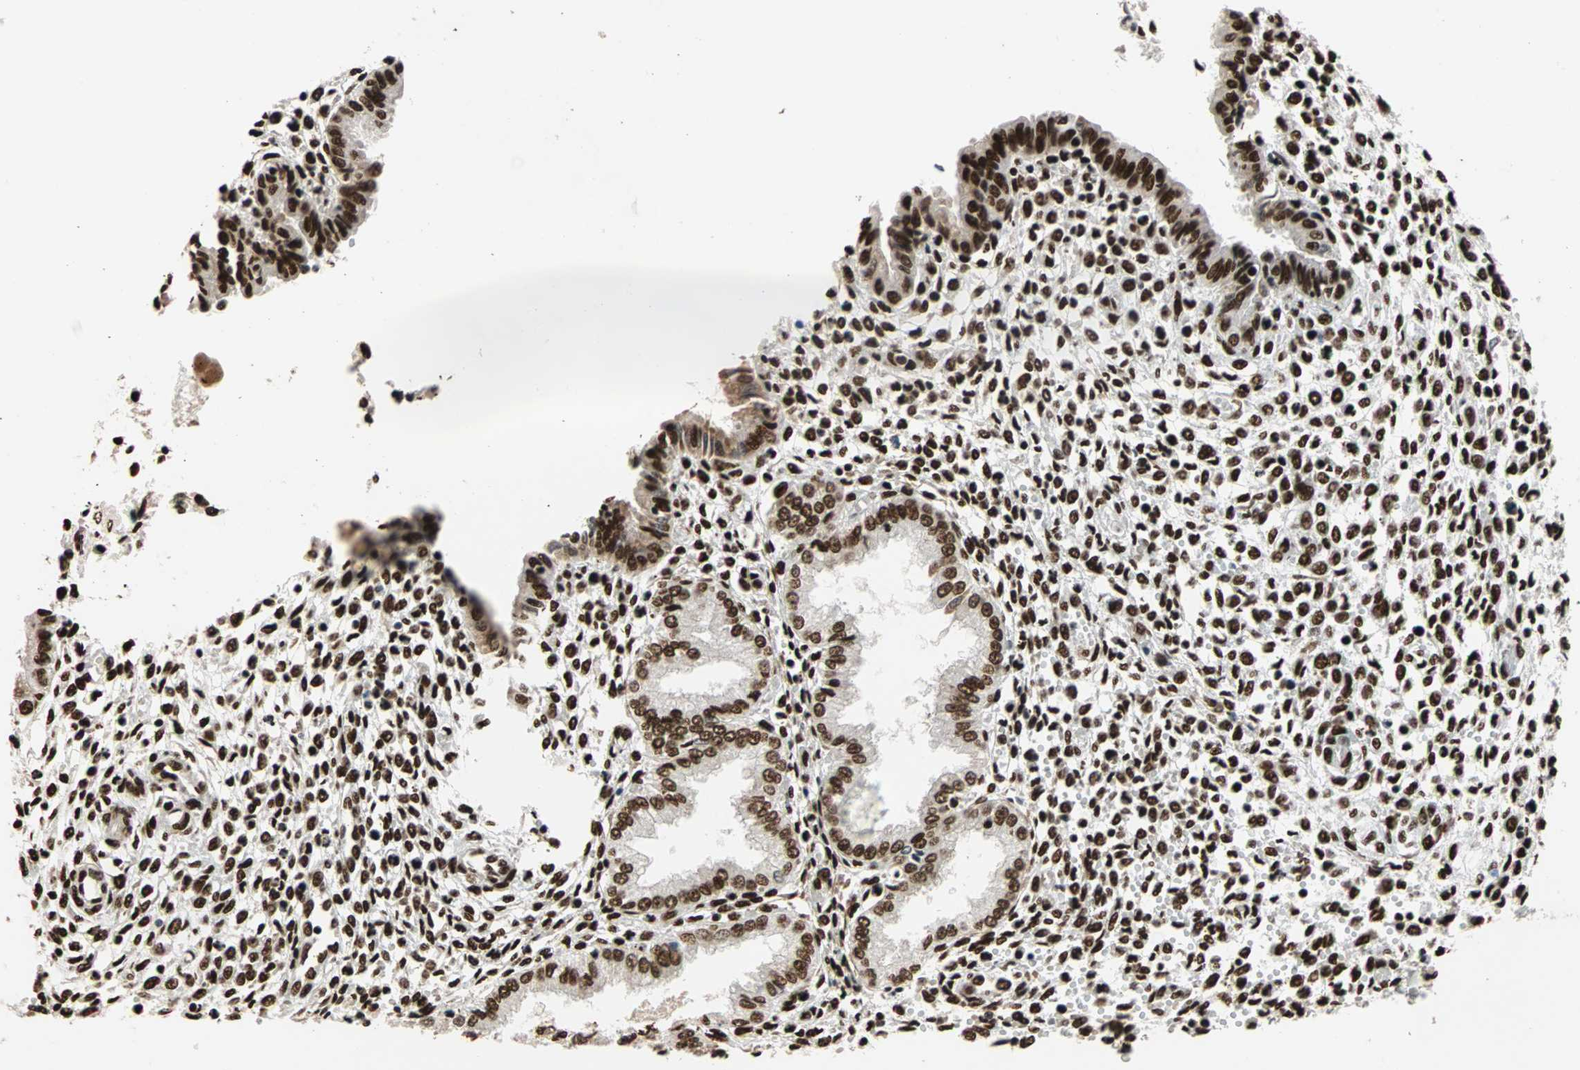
{"staining": {"intensity": "strong", "quantity": ">75%", "location": "nuclear"}, "tissue": "endometrium", "cell_type": "Cells in endometrial stroma", "image_type": "normal", "snomed": [{"axis": "morphology", "description": "Normal tissue, NOS"}, {"axis": "topography", "description": "Endometrium"}], "caption": "An immunohistochemistry photomicrograph of benign tissue is shown. Protein staining in brown shows strong nuclear positivity in endometrium within cells in endometrial stroma.", "gene": "ILF2", "patient": {"sex": "female", "age": 33}}